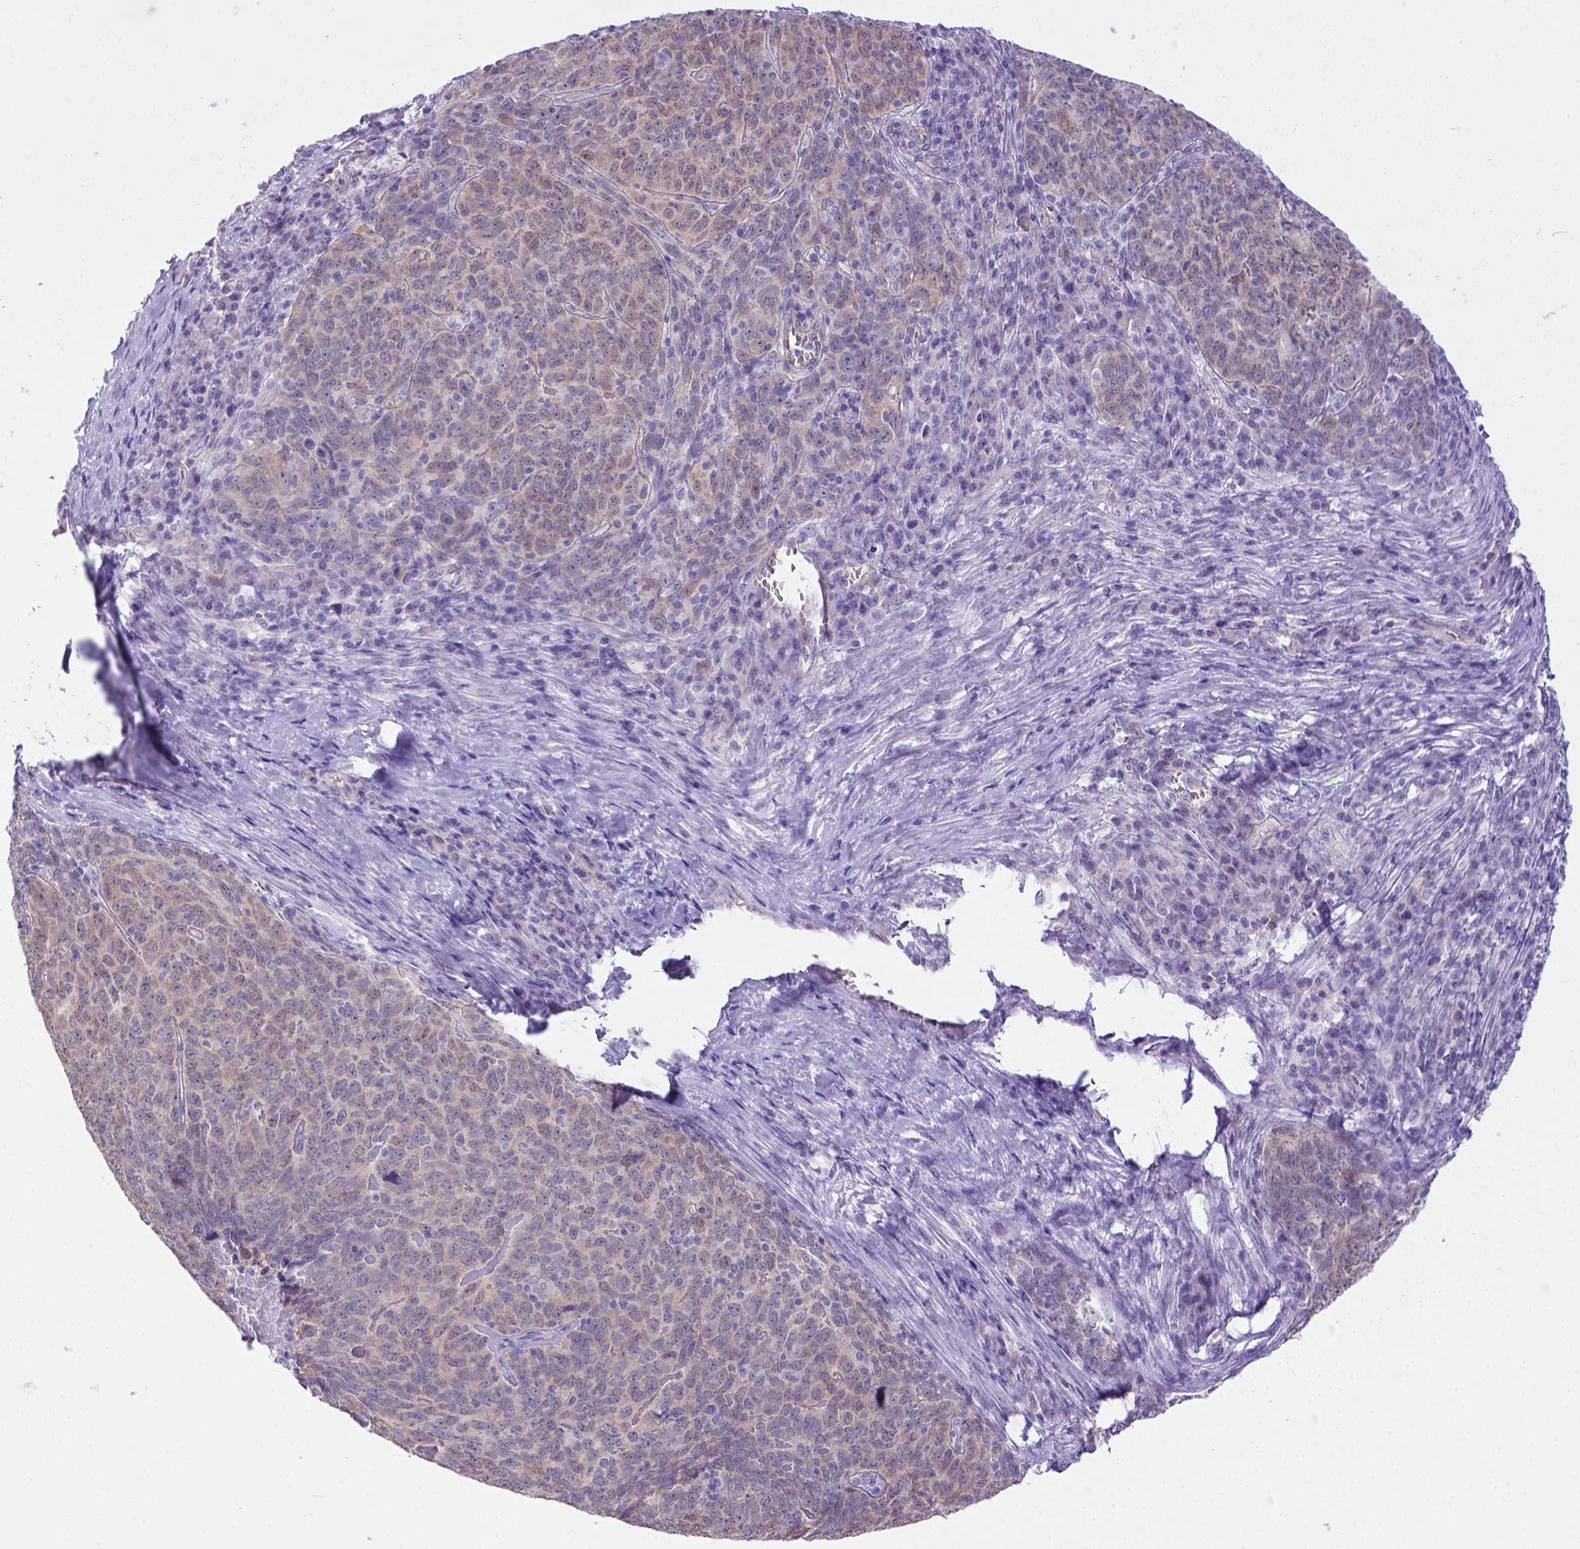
{"staining": {"intensity": "negative", "quantity": "none", "location": "none"}, "tissue": "skin cancer", "cell_type": "Tumor cells", "image_type": "cancer", "snomed": [{"axis": "morphology", "description": "Squamous cell carcinoma, NOS"}, {"axis": "topography", "description": "Skin"}, {"axis": "topography", "description": "Anal"}], "caption": "Image shows no significant protein positivity in tumor cells of skin squamous cell carcinoma.", "gene": "BTN1A1", "patient": {"sex": "female", "age": 51}}